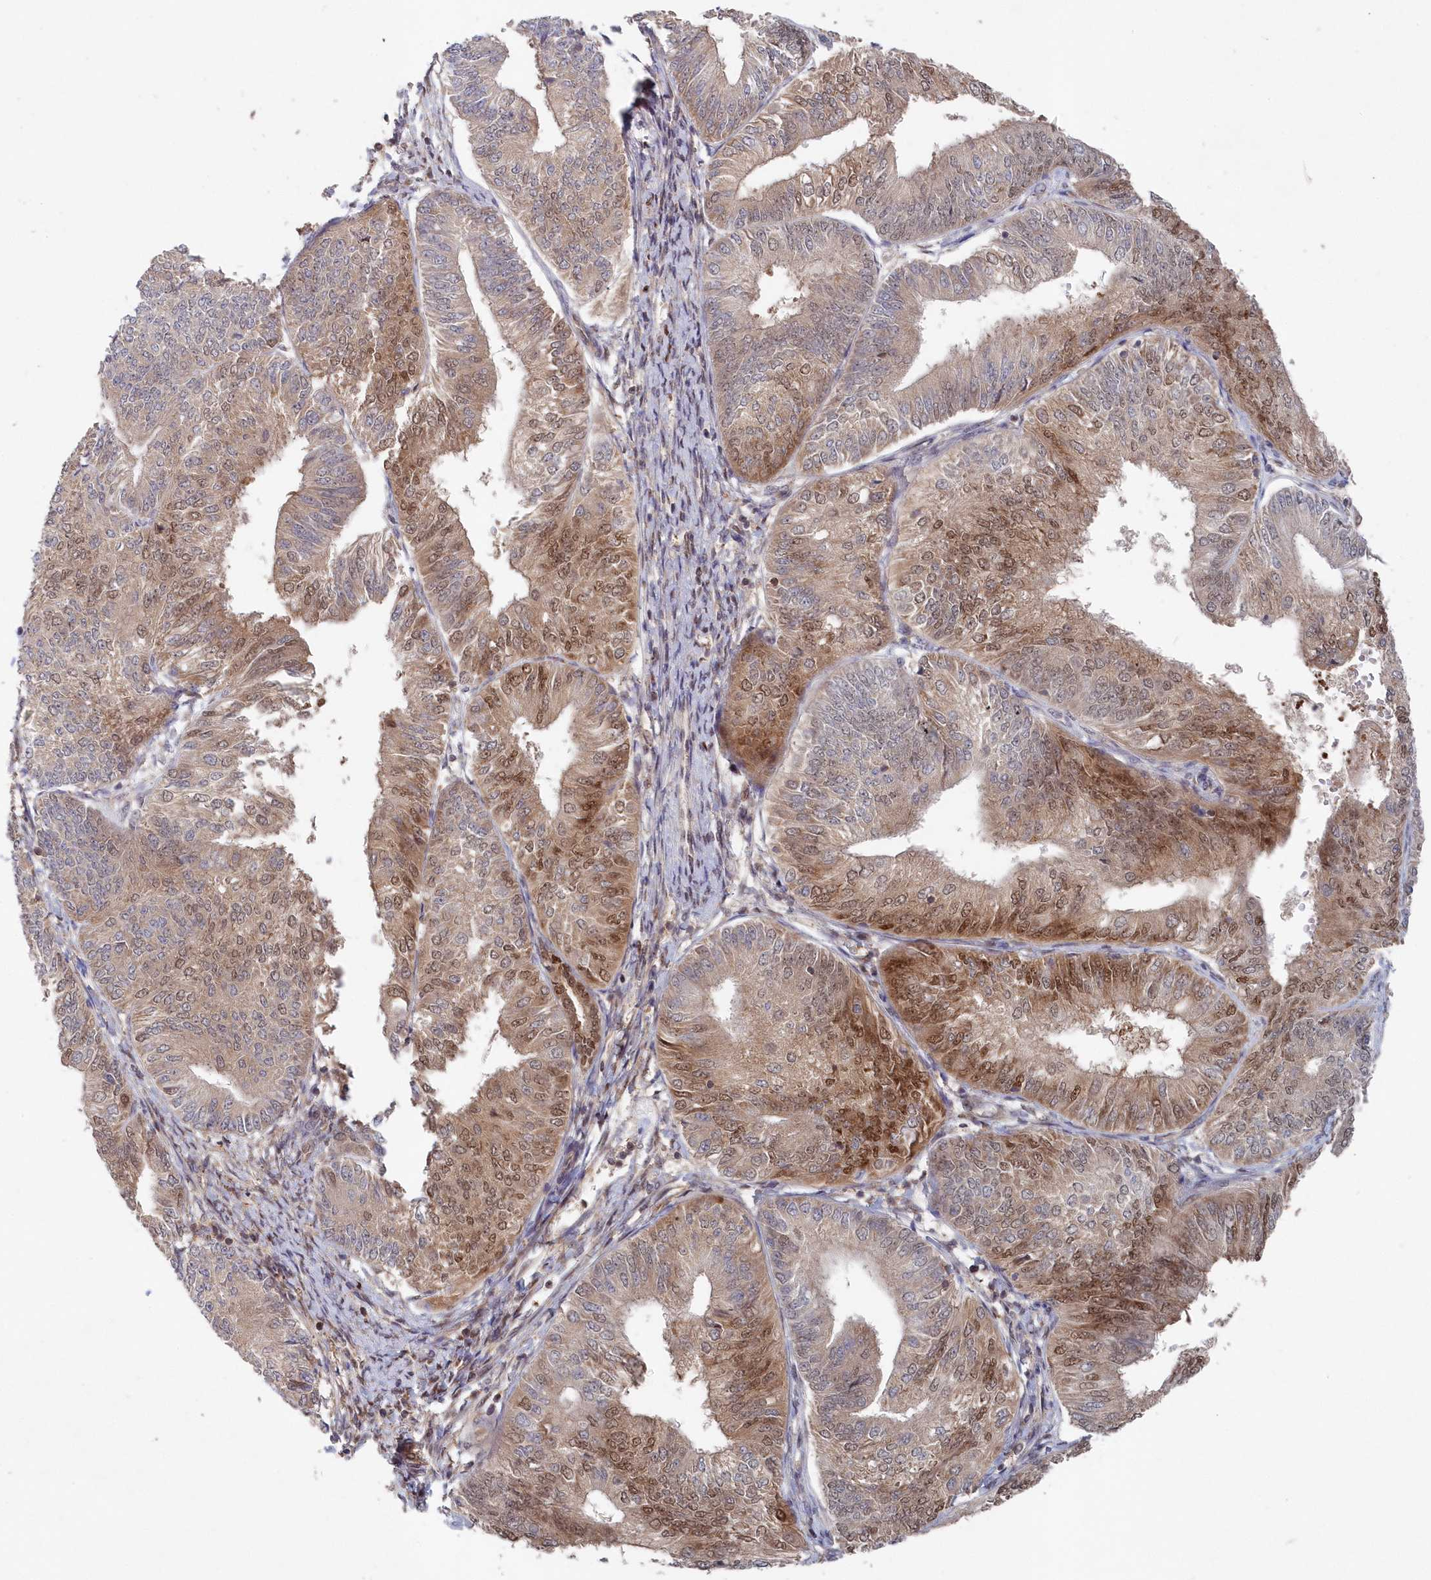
{"staining": {"intensity": "moderate", "quantity": ">75%", "location": "cytoplasmic/membranous,nuclear"}, "tissue": "endometrial cancer", "cell_type": "Tumor cells", "image_type": "cancer", "snomed": [{"axis": "morphology", "description": "Adenocarcinoma, NOS"}, {"axis": "topography", "description": "Endometrium"}], "caption": "Tumor cells display medium levels of moderate cytoplasmic/membranous and nuclear expression in about >75% of cells in endometrial cancer (adenocarcinoma).", "gene": "ABHD14B", "patient": {"sex": "female", "age": 58}}